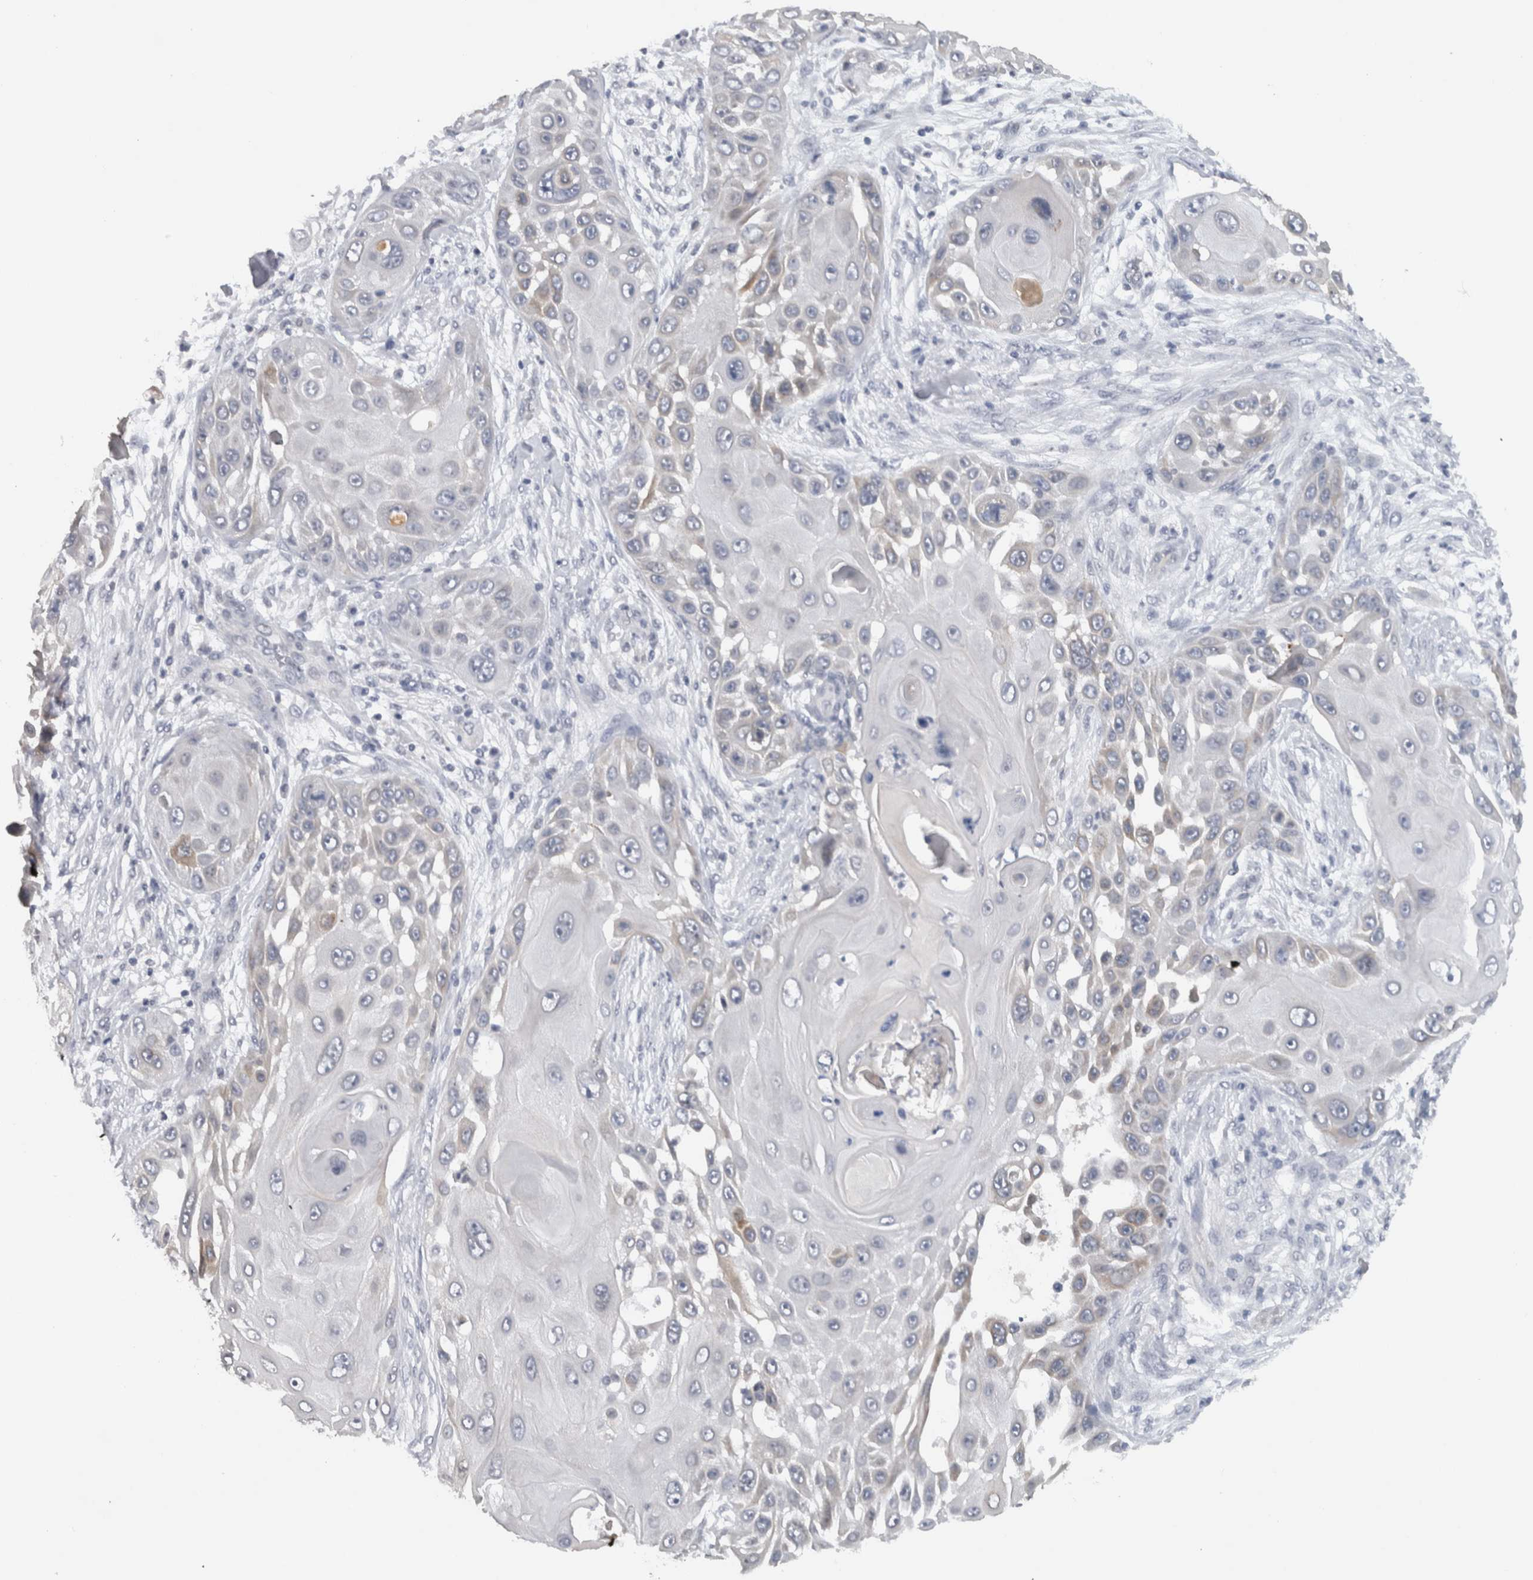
{"staining": {"intensity": "weak", "quantity": "<25%", "location": "cytoplasmic/membranous"}, "tissue": "skin cancer", "cell_type": "Tumor cells", "image_type": "cancer", "snomed": [{"axis": "morphology", "description": "Squamous cell carcinoma, NOS"}, {"axis": "topography", "description": "Skin"}], "caption": "Immunohistochemistry (IHC) micrograph of human skin cancer (squamous cell carcinoma) stained for a protein (brown), which reveals no expression in tumor cells.", "gene": "PRXL2A", "patient": {"sex": "female", "age": 44}}